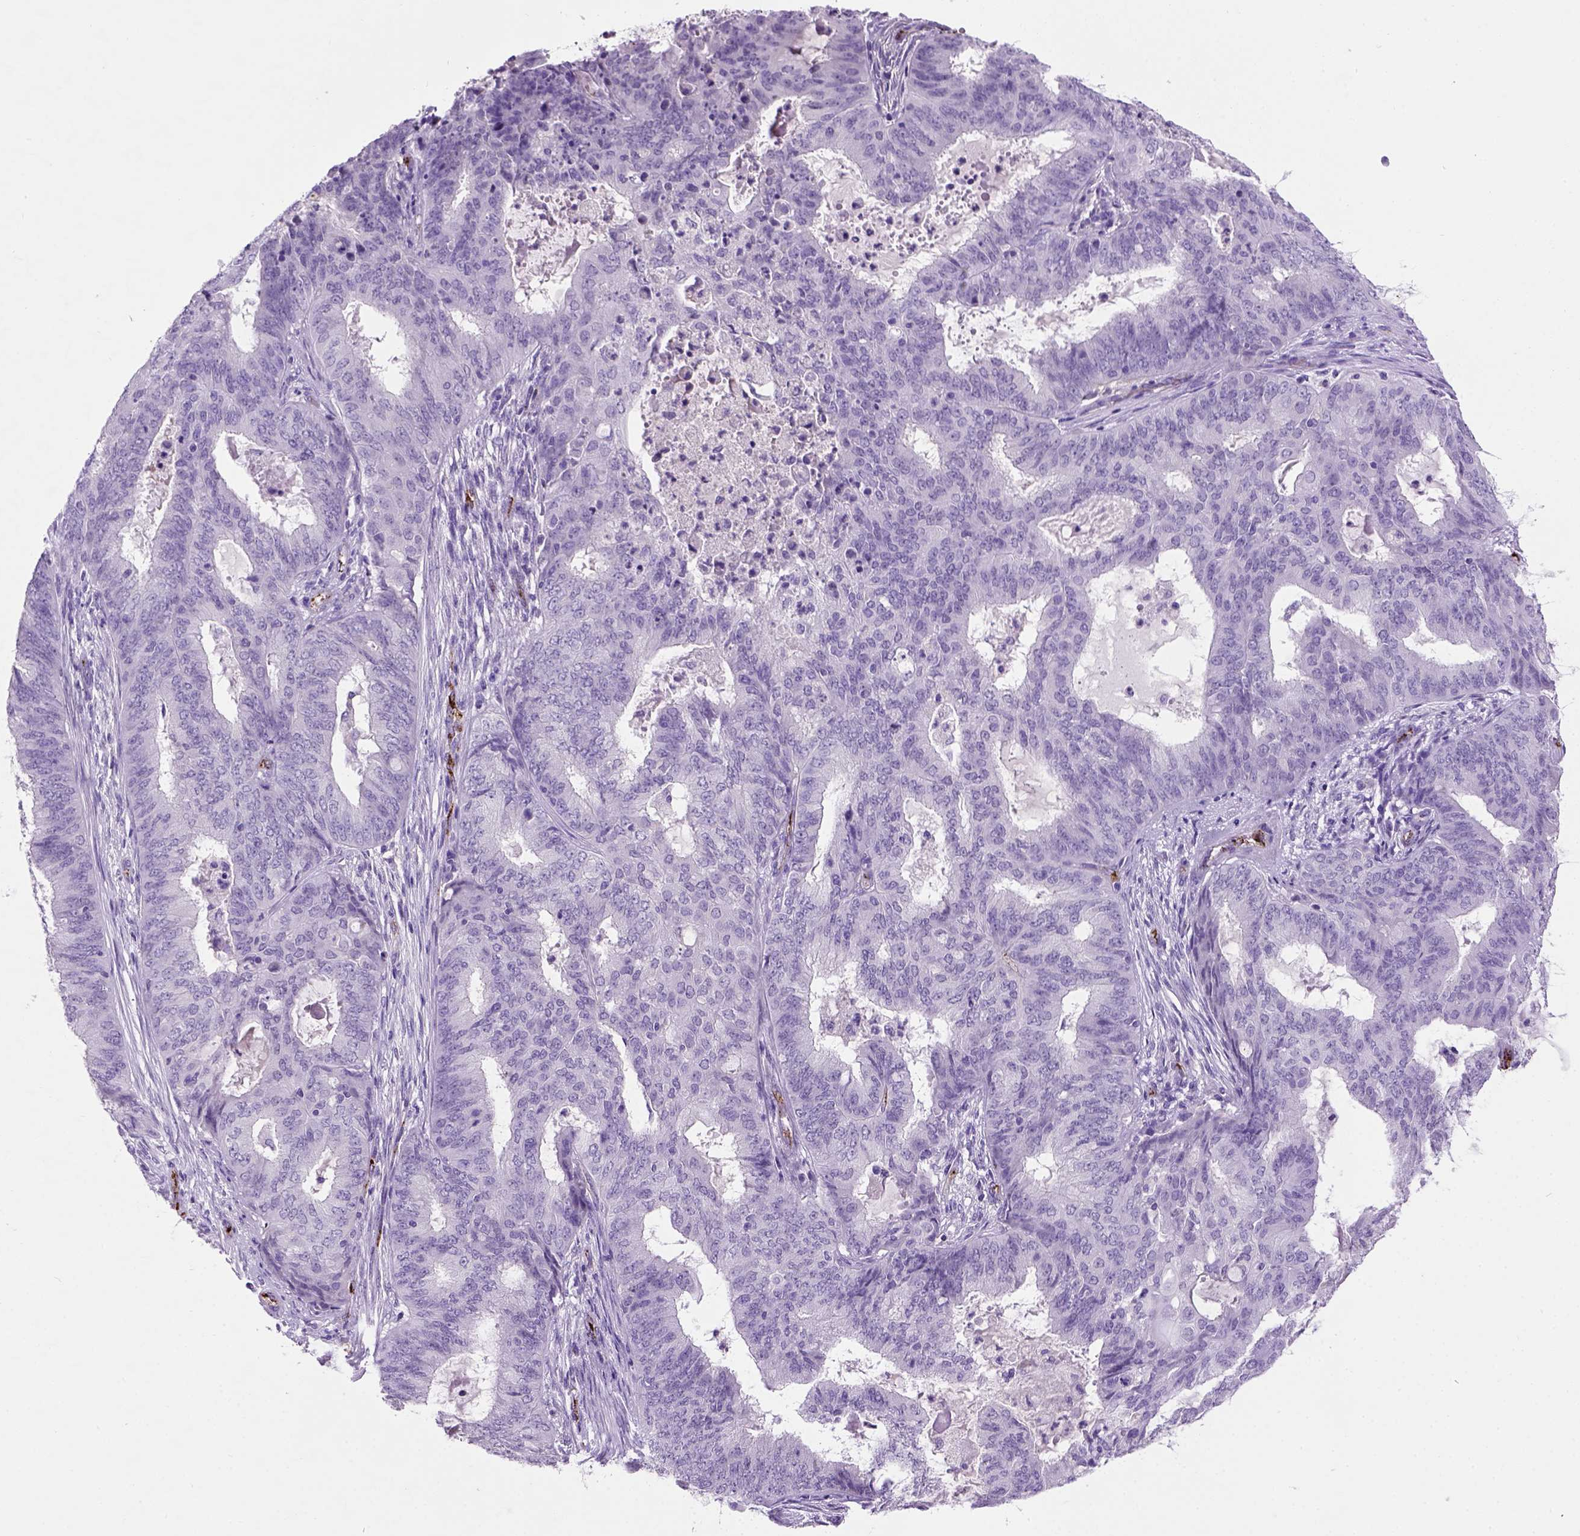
{"staining": {"intensity": "negative", "quantity": "none", "location": "none"}, "tissue": "endometrial cancer", "cell_type": "Tumor cells", "image_type": "cancer", "snomed": [{"axis": "morphology", "description": "Adenocarcinoma, NOS"}, {"axis": "topography", "description": "Endometrium"}], "caption": "High power microscopy micrograph of an immunohistochemistry (IHC) micrograph of endometrial cancer (adenocarcinoma), revealing no significant expression in tumor cells.", "gene": "VWF", "patient": {"sex": "female", "age": 62}}